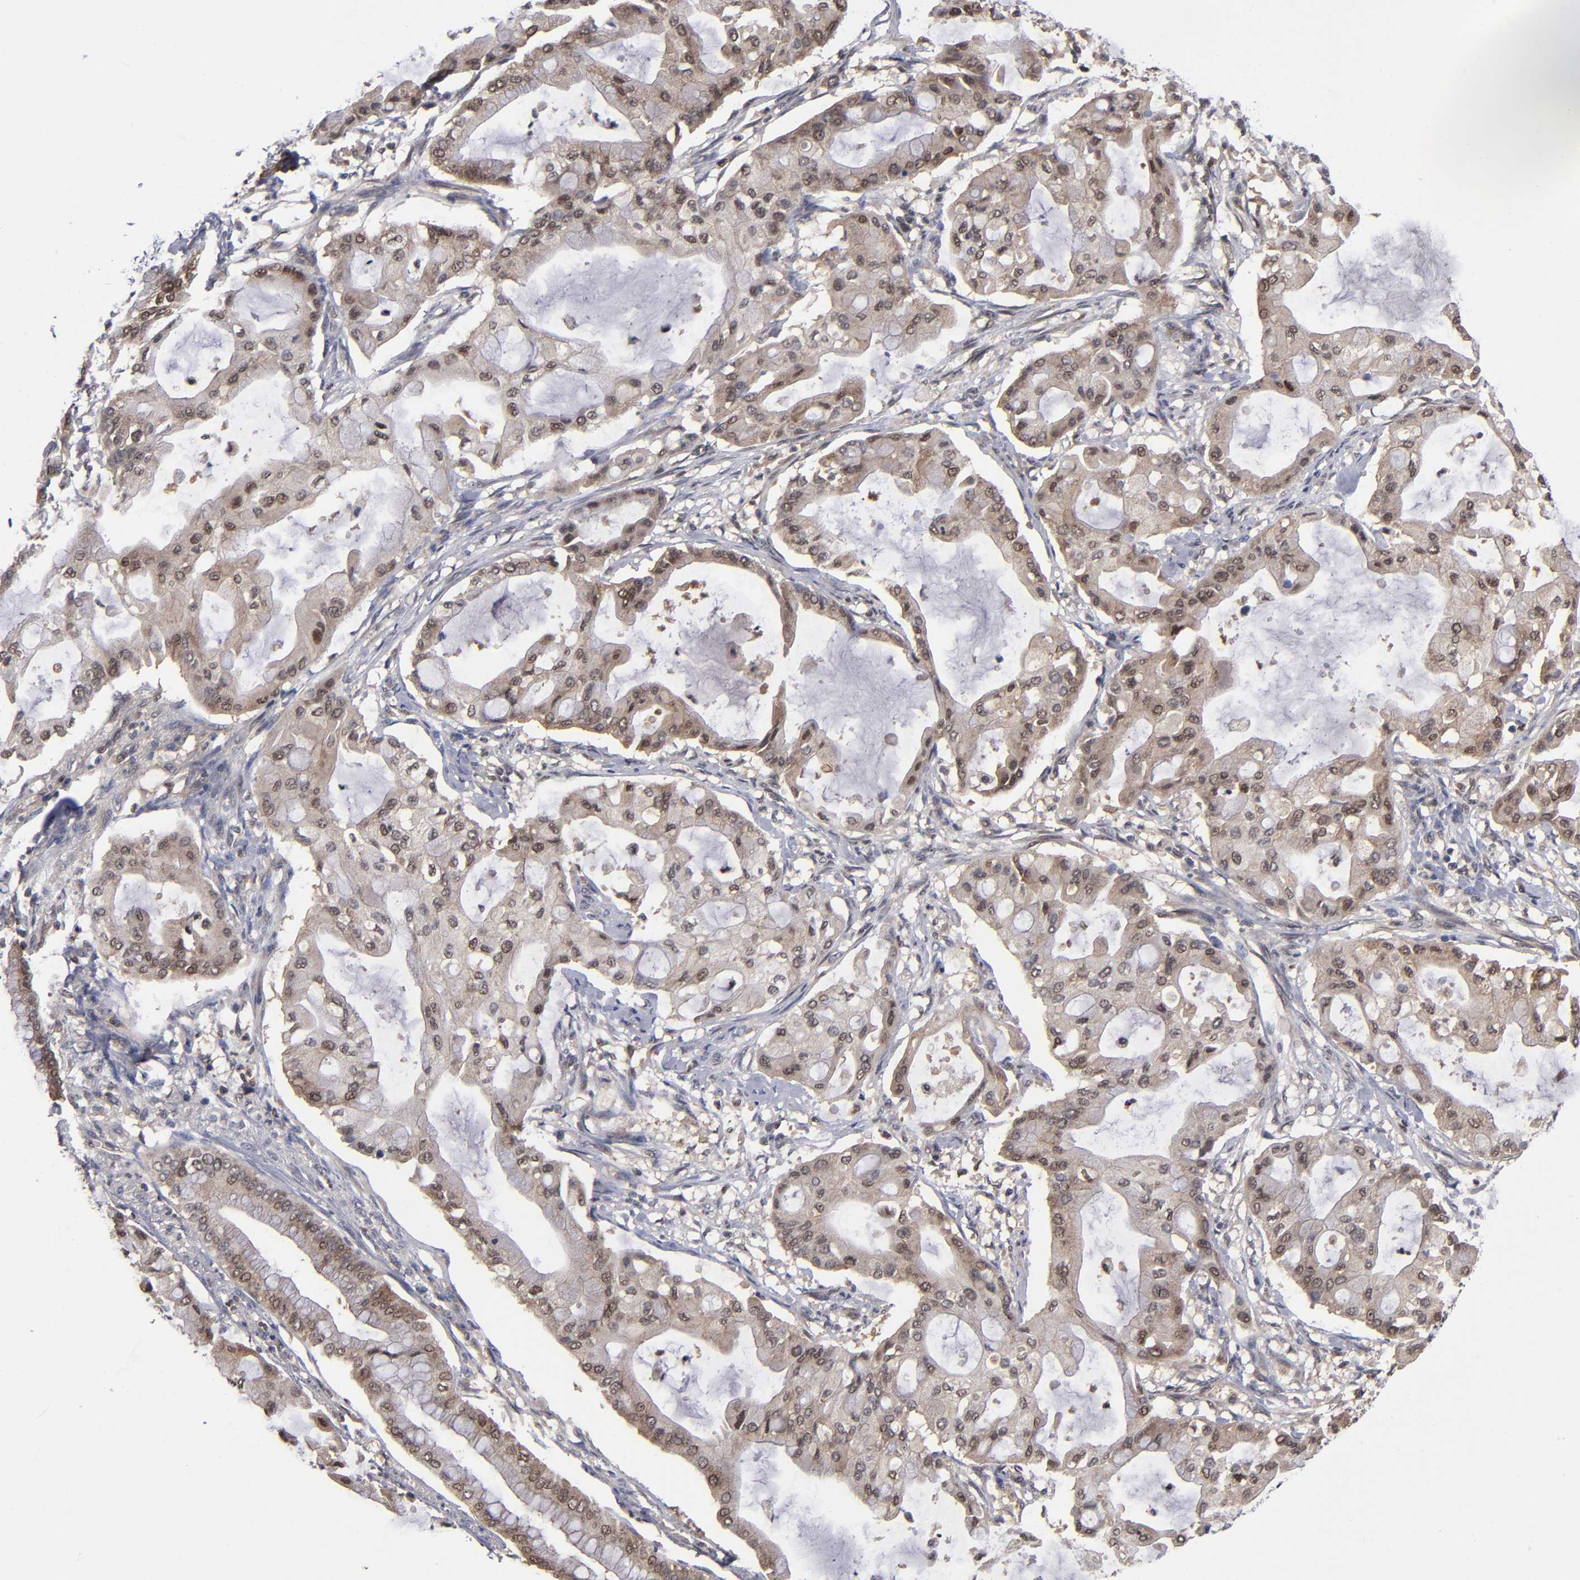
{"staining": {"intensity": "weak", "quantity": ">75%", "location": "cytoplasmic/membranous,nuclear"}, "tissue": "pancreatic cancer", "cell_type": "Tumor cells", "image_type": "cancer", "snomed": [{"axis": "morphology", "description": "Adenocarcinoma, NOS"}, {"axis": "morphology", "description": "Adenocarcinoma, metastatic, NOS"}, {"axis": "topography", "description": "Lymph node"}, {"axis": "topography", "description": "Pancreas"}, {"axis": "topography", "description": "Duodenum"}], "caption": "Immunohistochemistry staining of adenocarcinoma (pancreatic), which displays low levels of weak cytoplasmic/membranous and nuclear expression in approximately >75% of tumor cells indicating weak cytoplasmic/membranous and nuclear protein expression. The staining was performed using DAB (3,3'-diaminobenzidine) (brown) for protein detection and nuclei were counterstained in hematoxylin (blue).", "gene": "ALG13", "patient": {"sex": "female", "age": 64}}